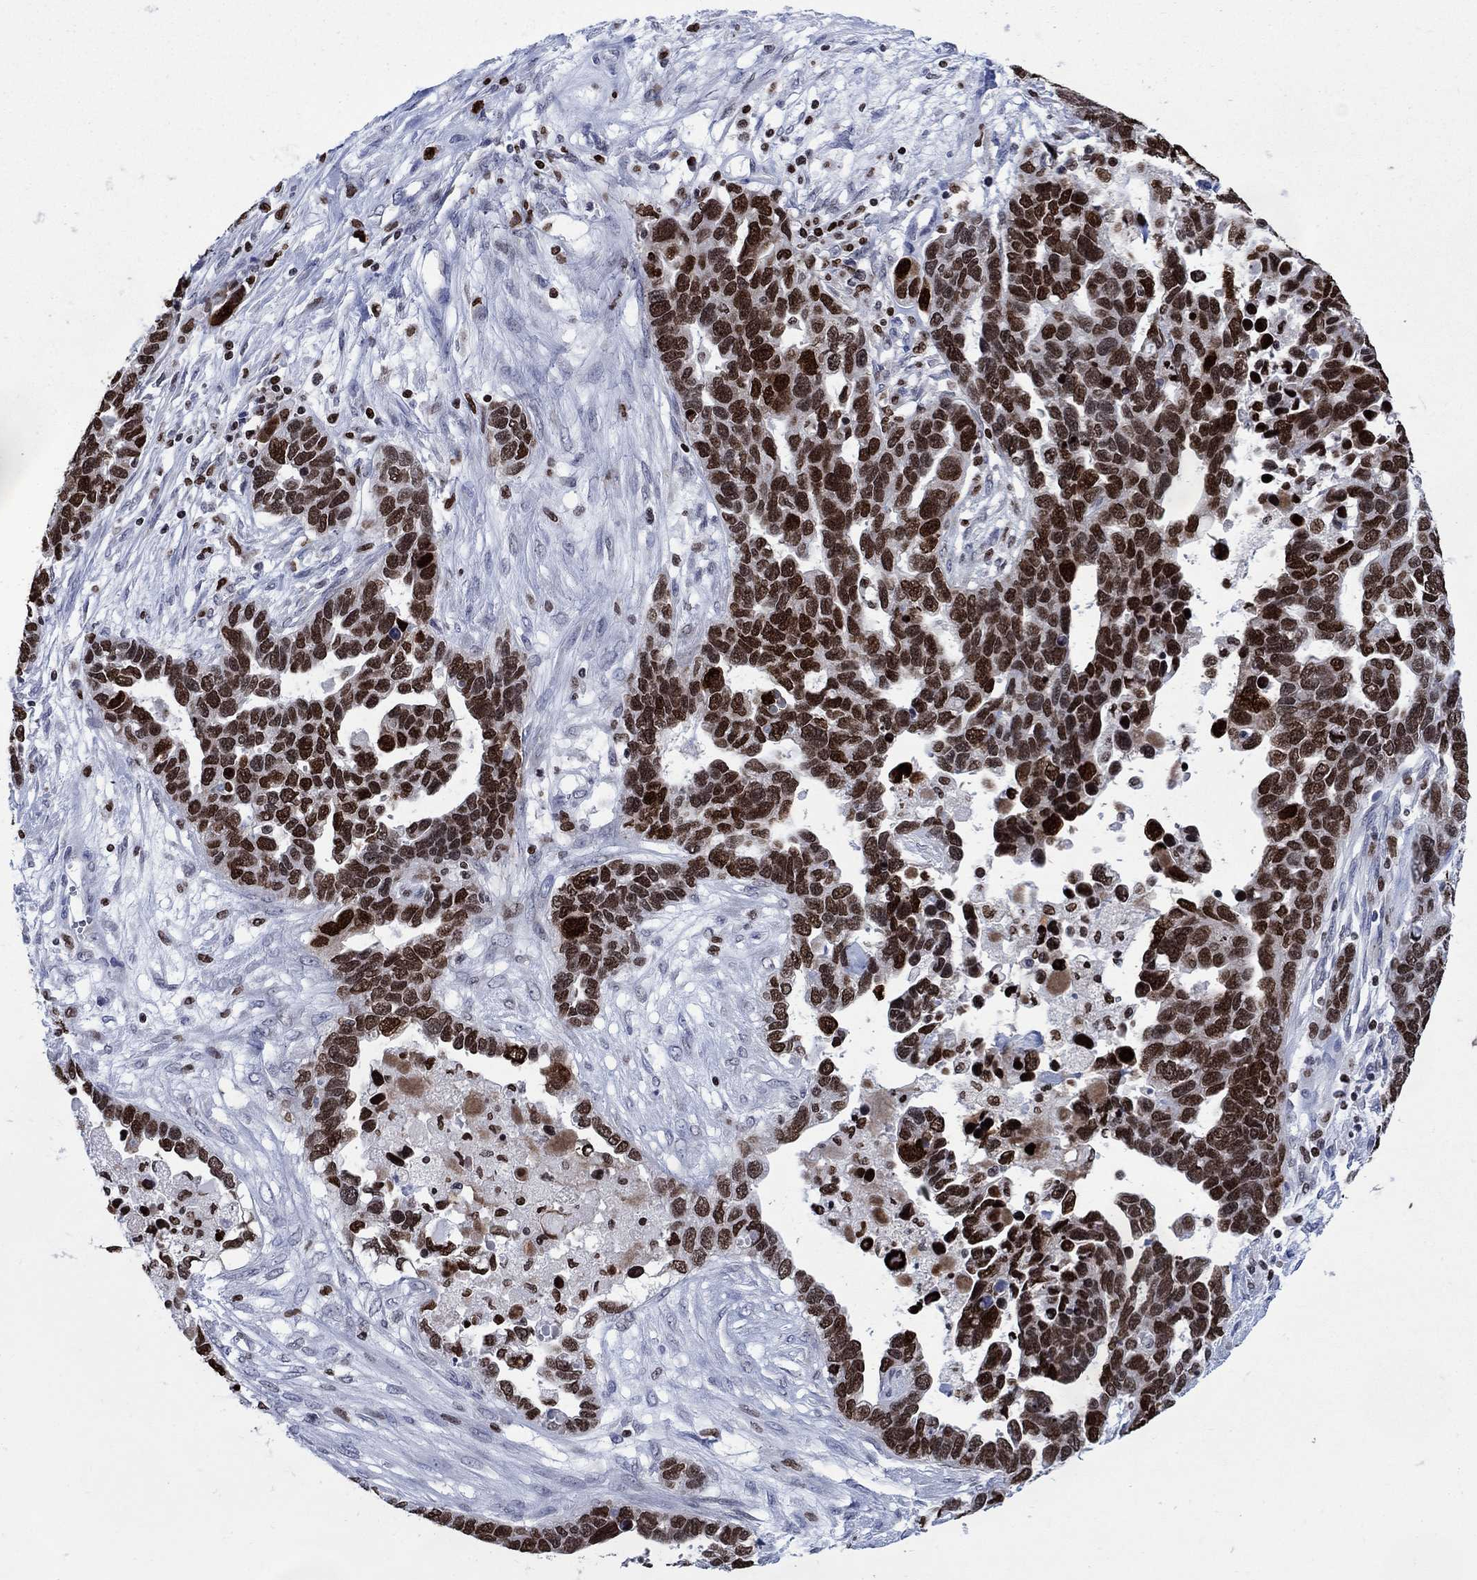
{"staining": {"intensity": "strong", "quantity": "25%-75%", "location": "nuclear"}, "tissue": "ovarian cancer", "cell_type": "Tumor cells", "image_type": "cancer", "snomed": [{"axis": "morphology", "description": "Cystadenocarcinoma, serous, NOS"}, {"axis": "topography", "description": "Ovary"}], "caption": "Tumor cells demonstrate strong nuclear staining in approximately 25%-75% of cells in ovarian cancer. (DAB IHC, brown staining for protein, blue staining for nuclei).", "gene": "HMGA1", "patient": {"sex": "female", "age": 54}}